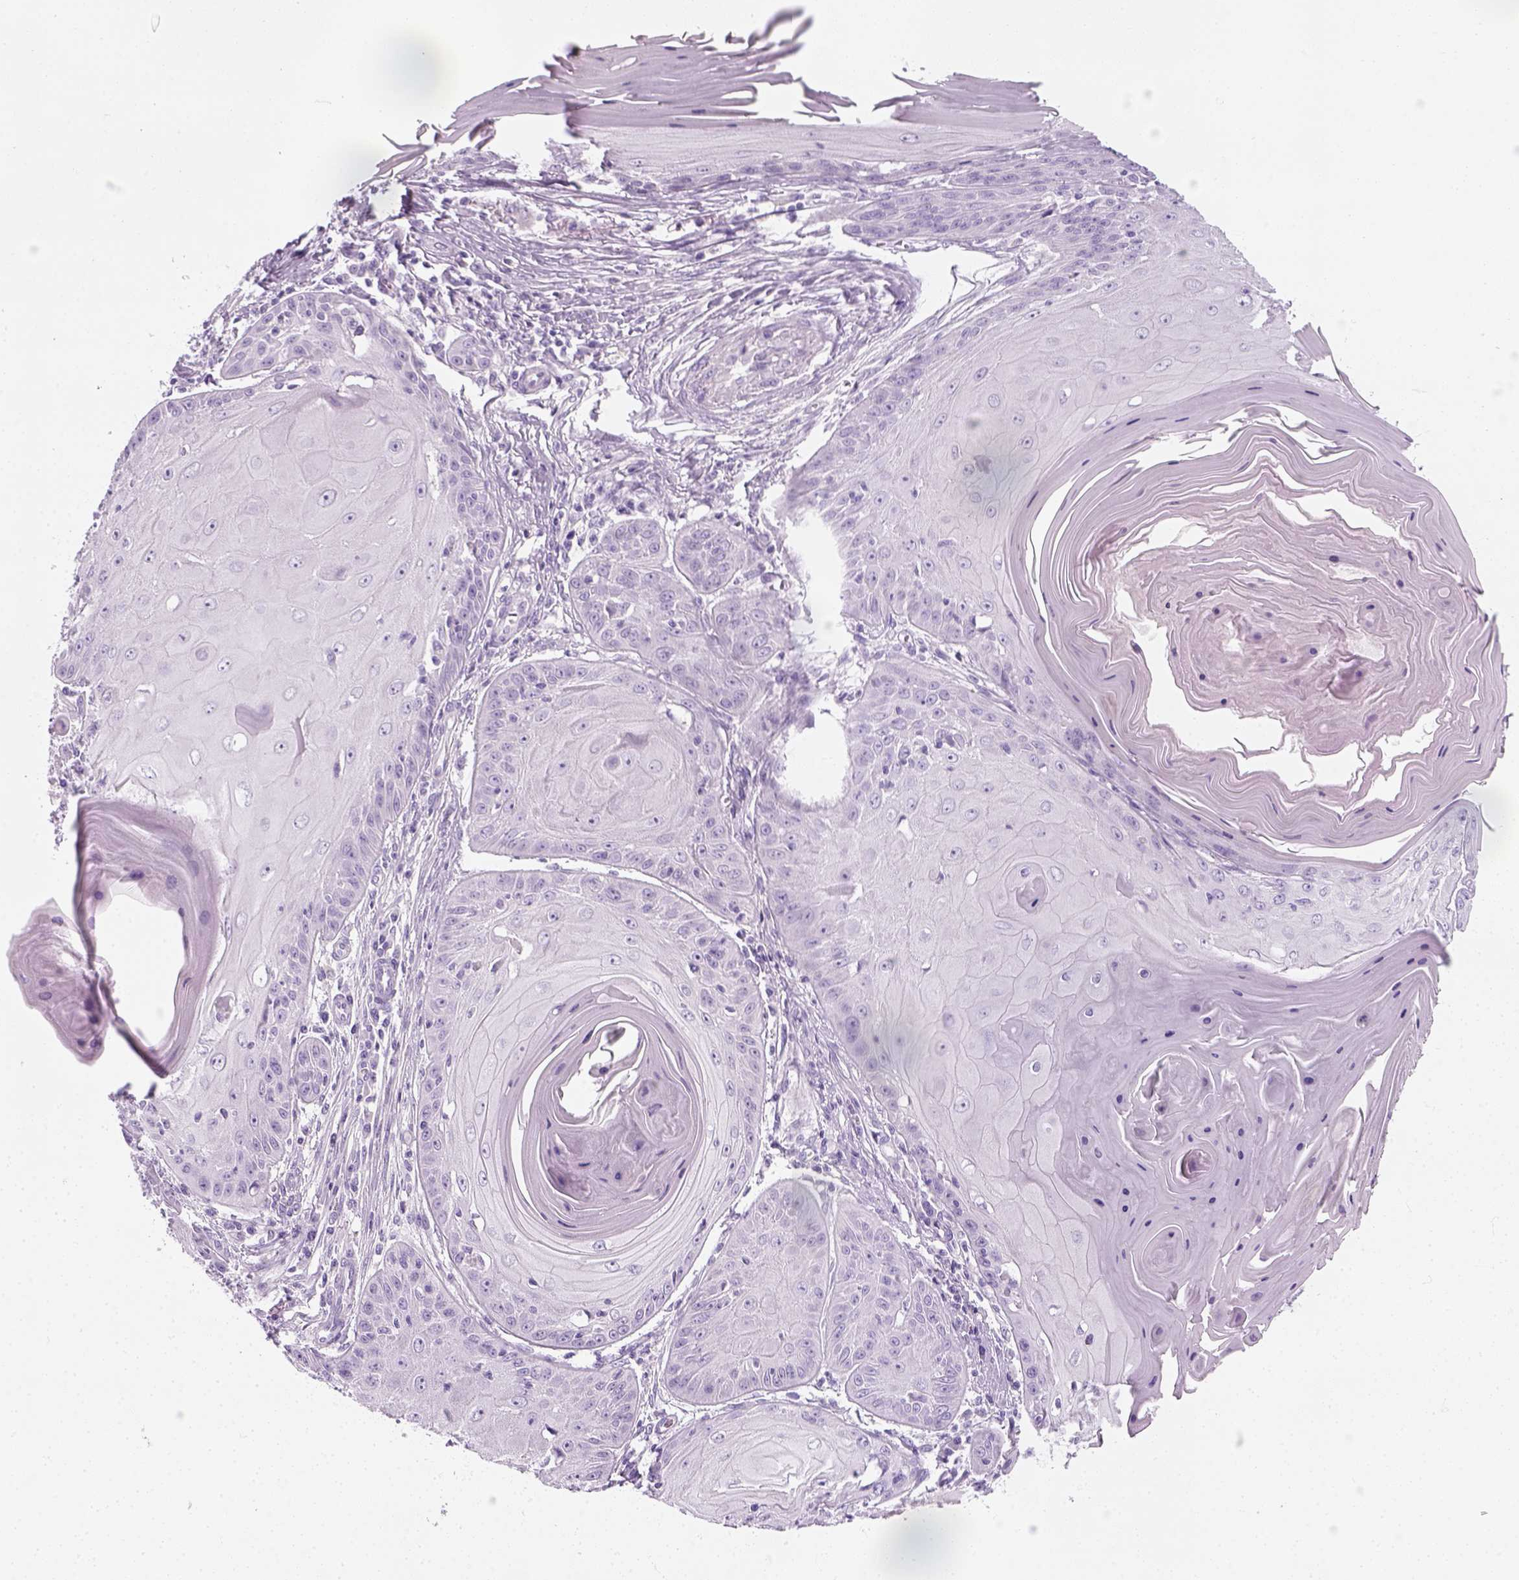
{"staining": {"intensity": "negative", "quantity": "none", "location": "none"}, "tissue": "skin cancer", "cell_type": "Tumor cells", "image_type": "cancer", "snomed": [{"axis": "morphology", "description": "Squamous cell carcinoma, NOS"}, {"axis": "topography", "description": "Skin"}, {"axis": "topography", "description": "Vulva"}], "caption": "DAB (3,3'-diaminobenzidine) immunohistochemical staining of skin cancer demonstrates no significant expression in tumor cells.", "gene": "SLC12A5", "patient": {"sex": "female", "age": 85}}